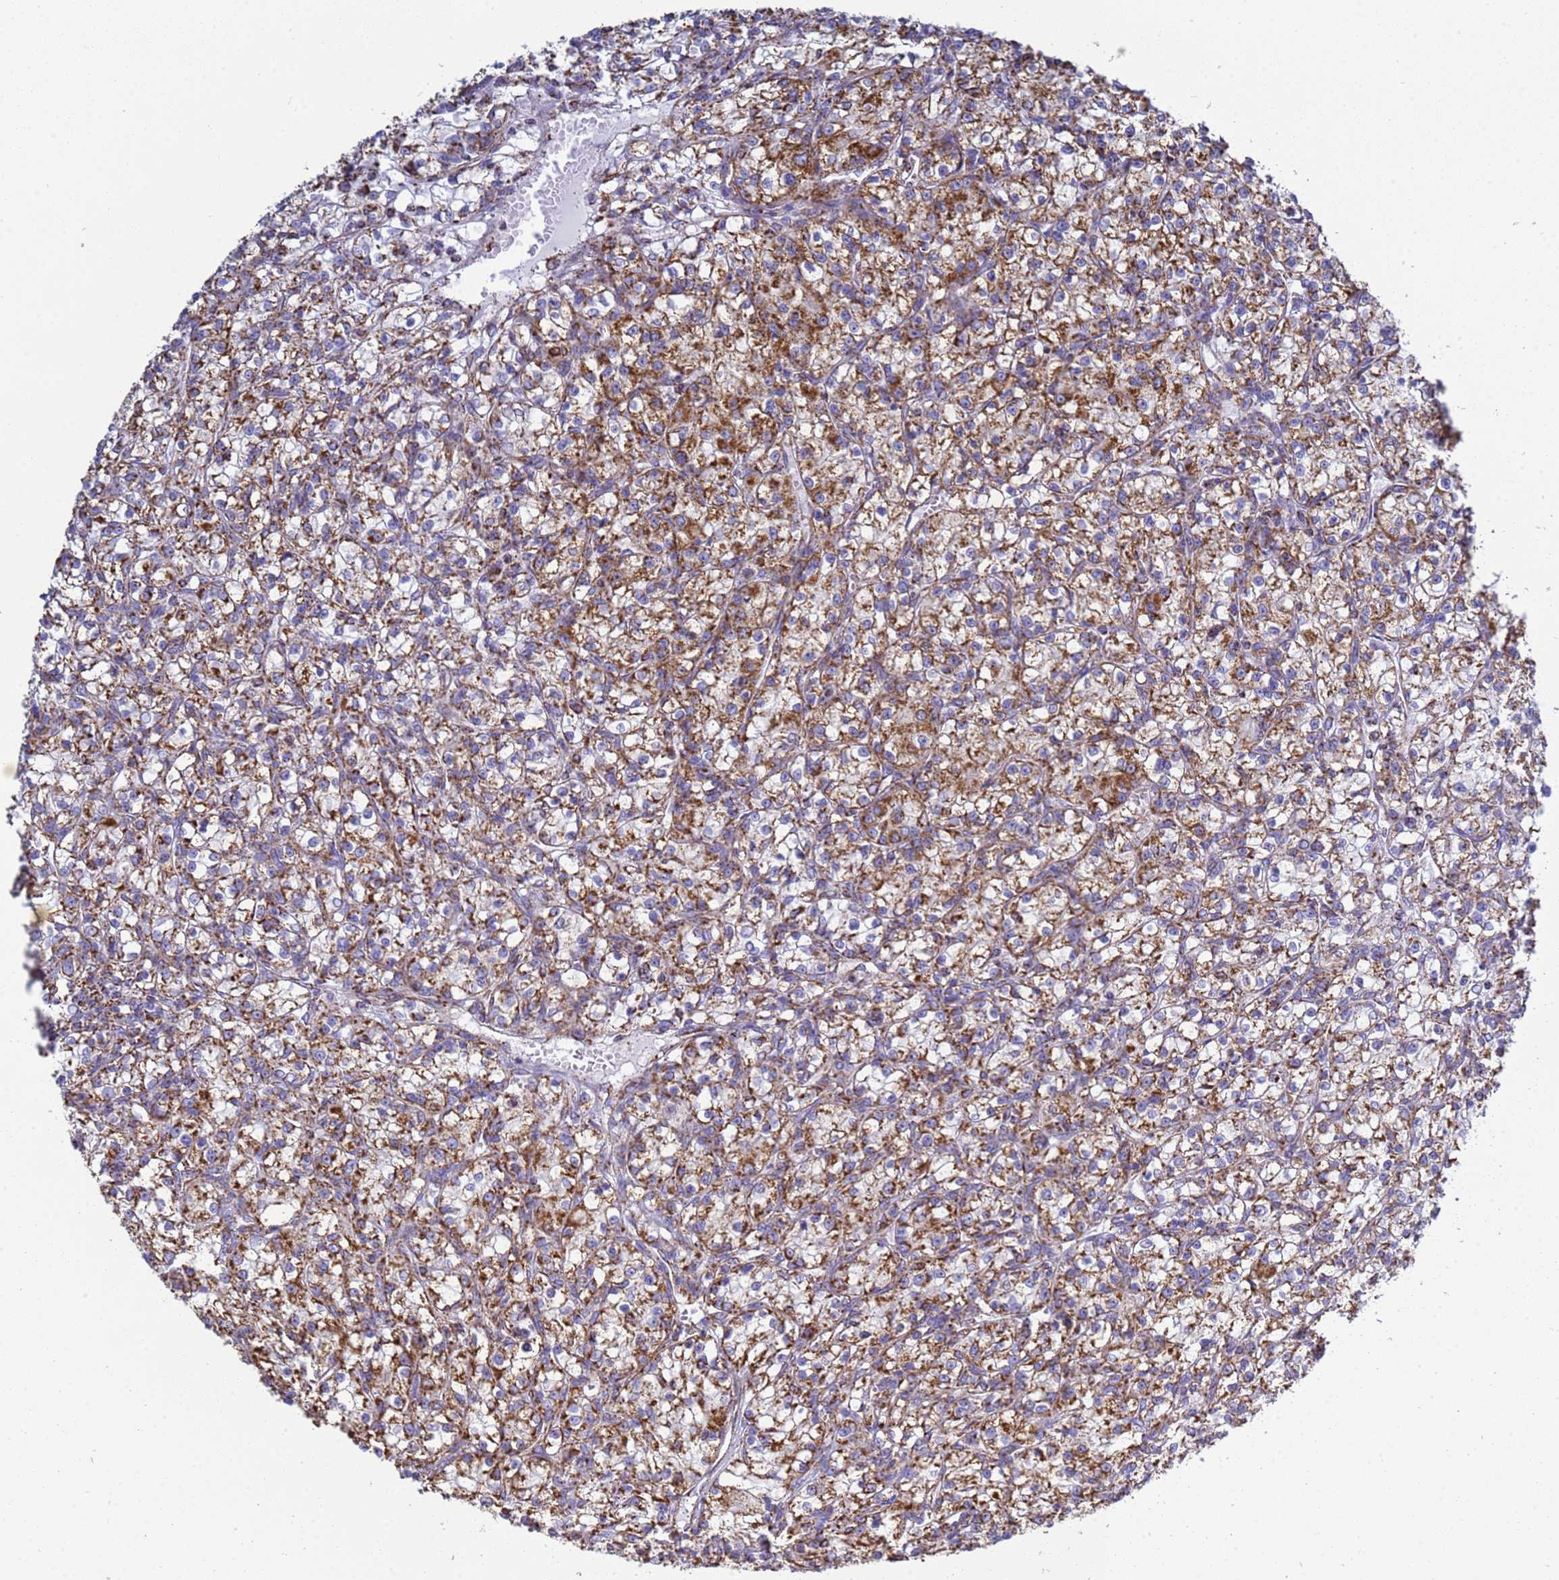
{"staining": {"intensity": "strong", "quantity": "25%-75%", "location": "cytoplasmic/membranous"}, "tissue": "renal cancer", "cell_type": "Tumor cells", "image_type": "cancer", "snomed": [{"axis": "morphology", "description": "Adenocarcinoma, NOS"}, {"axis": "topography", "description": "Kidney"}], "caption": "Immunohistochemistry (IHC) micrograph of human renal cancer stained for a protein (brown), which shows high levels of strong cytoplasmic/membranous staining in approximately 25%-75% of tumor cells.", "gene": "COQ4", "patient": {"sex": "female", "age": 59}}